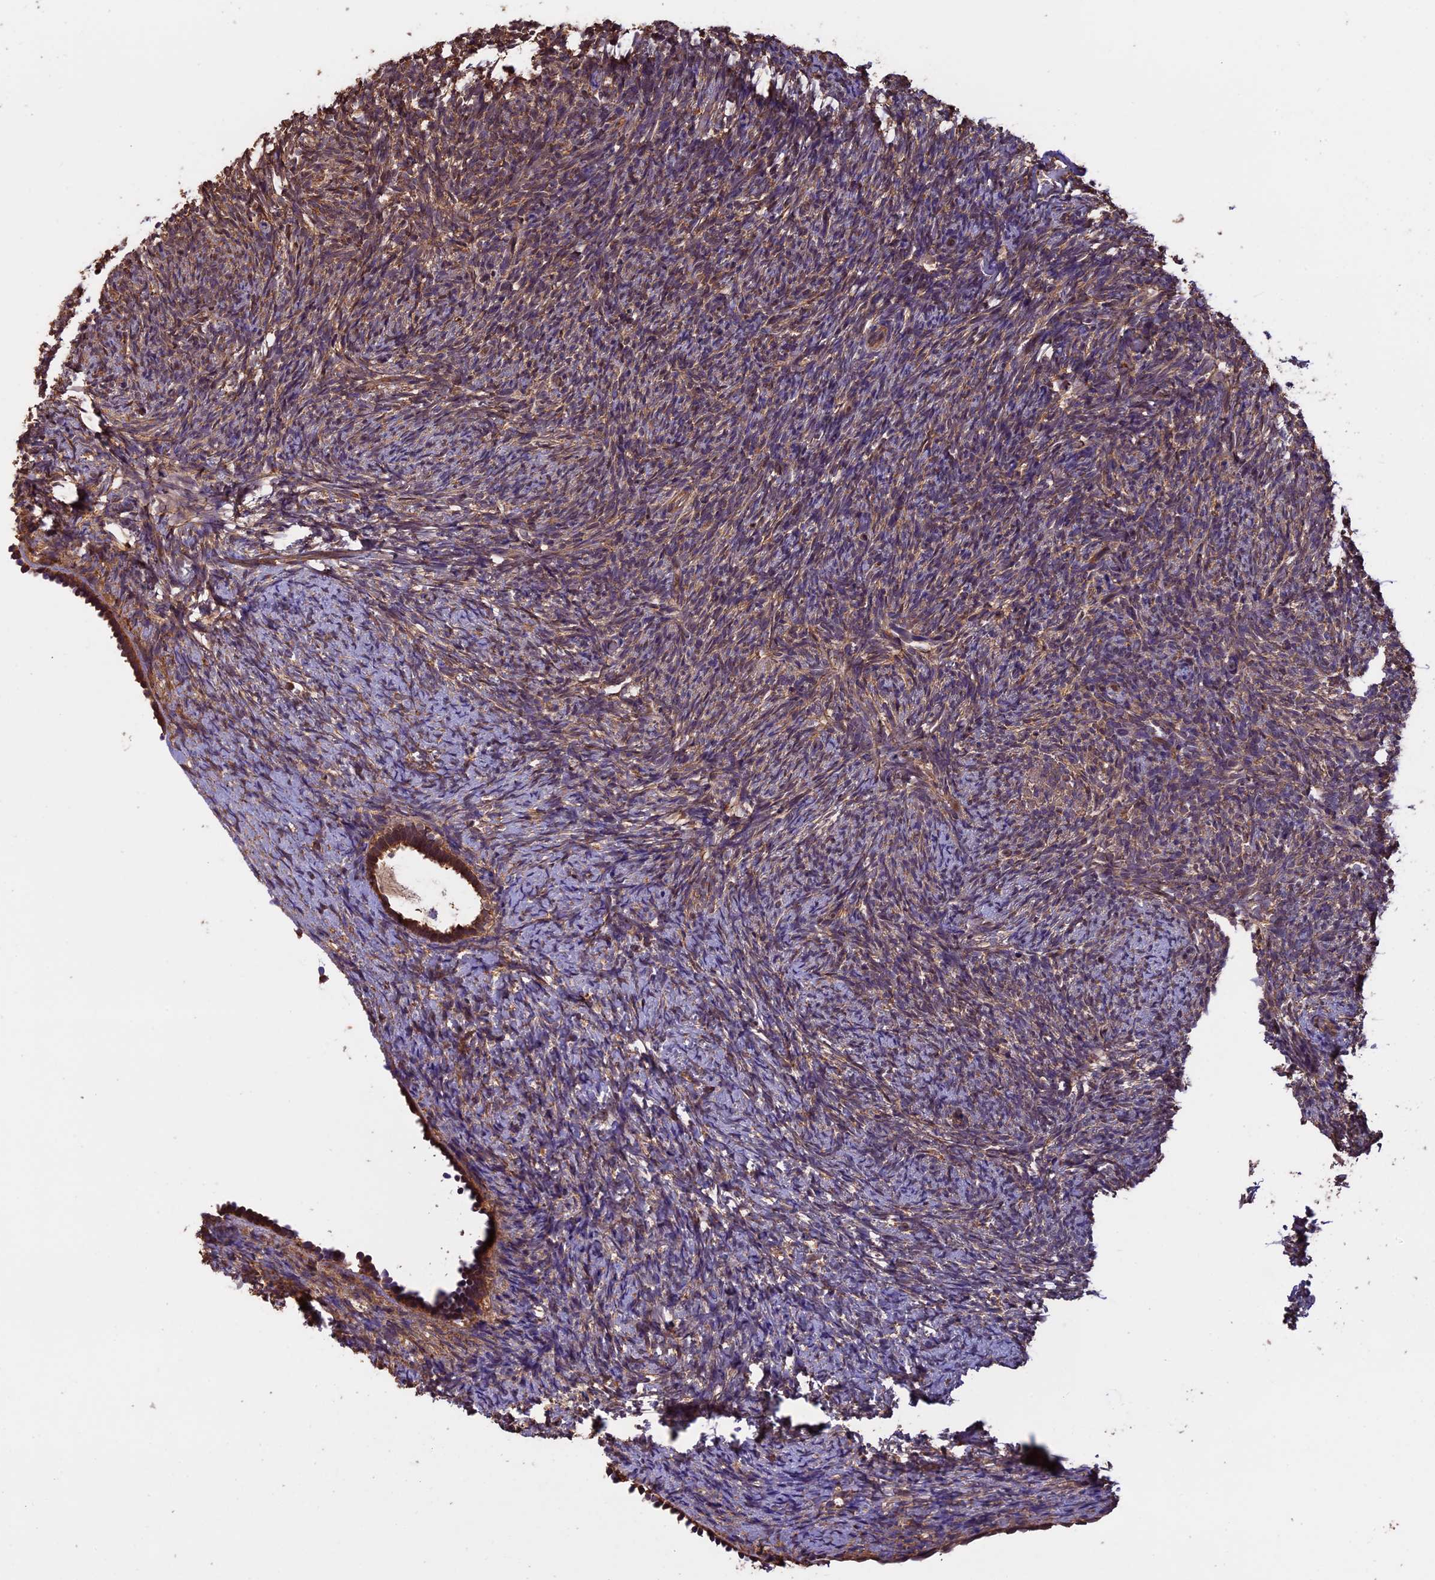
{"staining": {"intensity": "moderate", "quantity": ">75%", "location": "cytoplasmic/membranous"}, "tissue": "ovary", "cell_type": "Follicle cells", "image_type": "normal", "snomed": [{"axis": "morphology", "description": "Normal tissue, NOS"}, {"axis": "topography", "description": "Ovary"}], "caption": "A micrograph of human ovary stained for a protein shows moderate cytoplasmic/membranous brown staining in follicle cells. Nuclei are stained in blue.", "gene": "CHMP2A", "patient": {"sex": "female", "age": 60}}